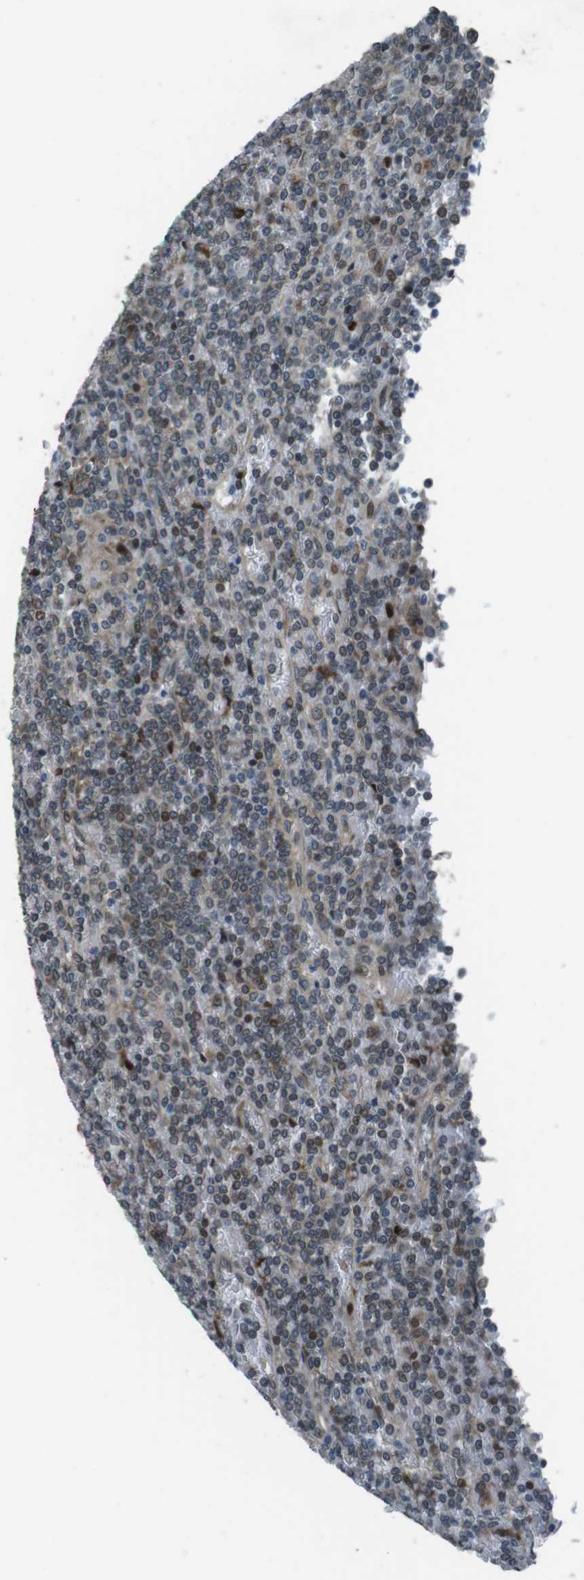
{"staining": {"intensity": "negative", "quantity": "none", "location": "none"}, "tissue": "lymphoma", "cell_type": "Tumor cells", "image_type": "cancer", "snomed": [{"axis": "morphology", "description": "Malignant lymphoma, non-Hodgkin's type, Low grade"}, {"axis": "topography", "description": "Spleen"}], "caption": "Immunohistochemical staining of human lymphoma shows no significant positivity in tumor cells. (DAB IHC with hematoxylin counter stain).", "gene": "ZNF330", "patient": {"sex": "female", "age": 19}}